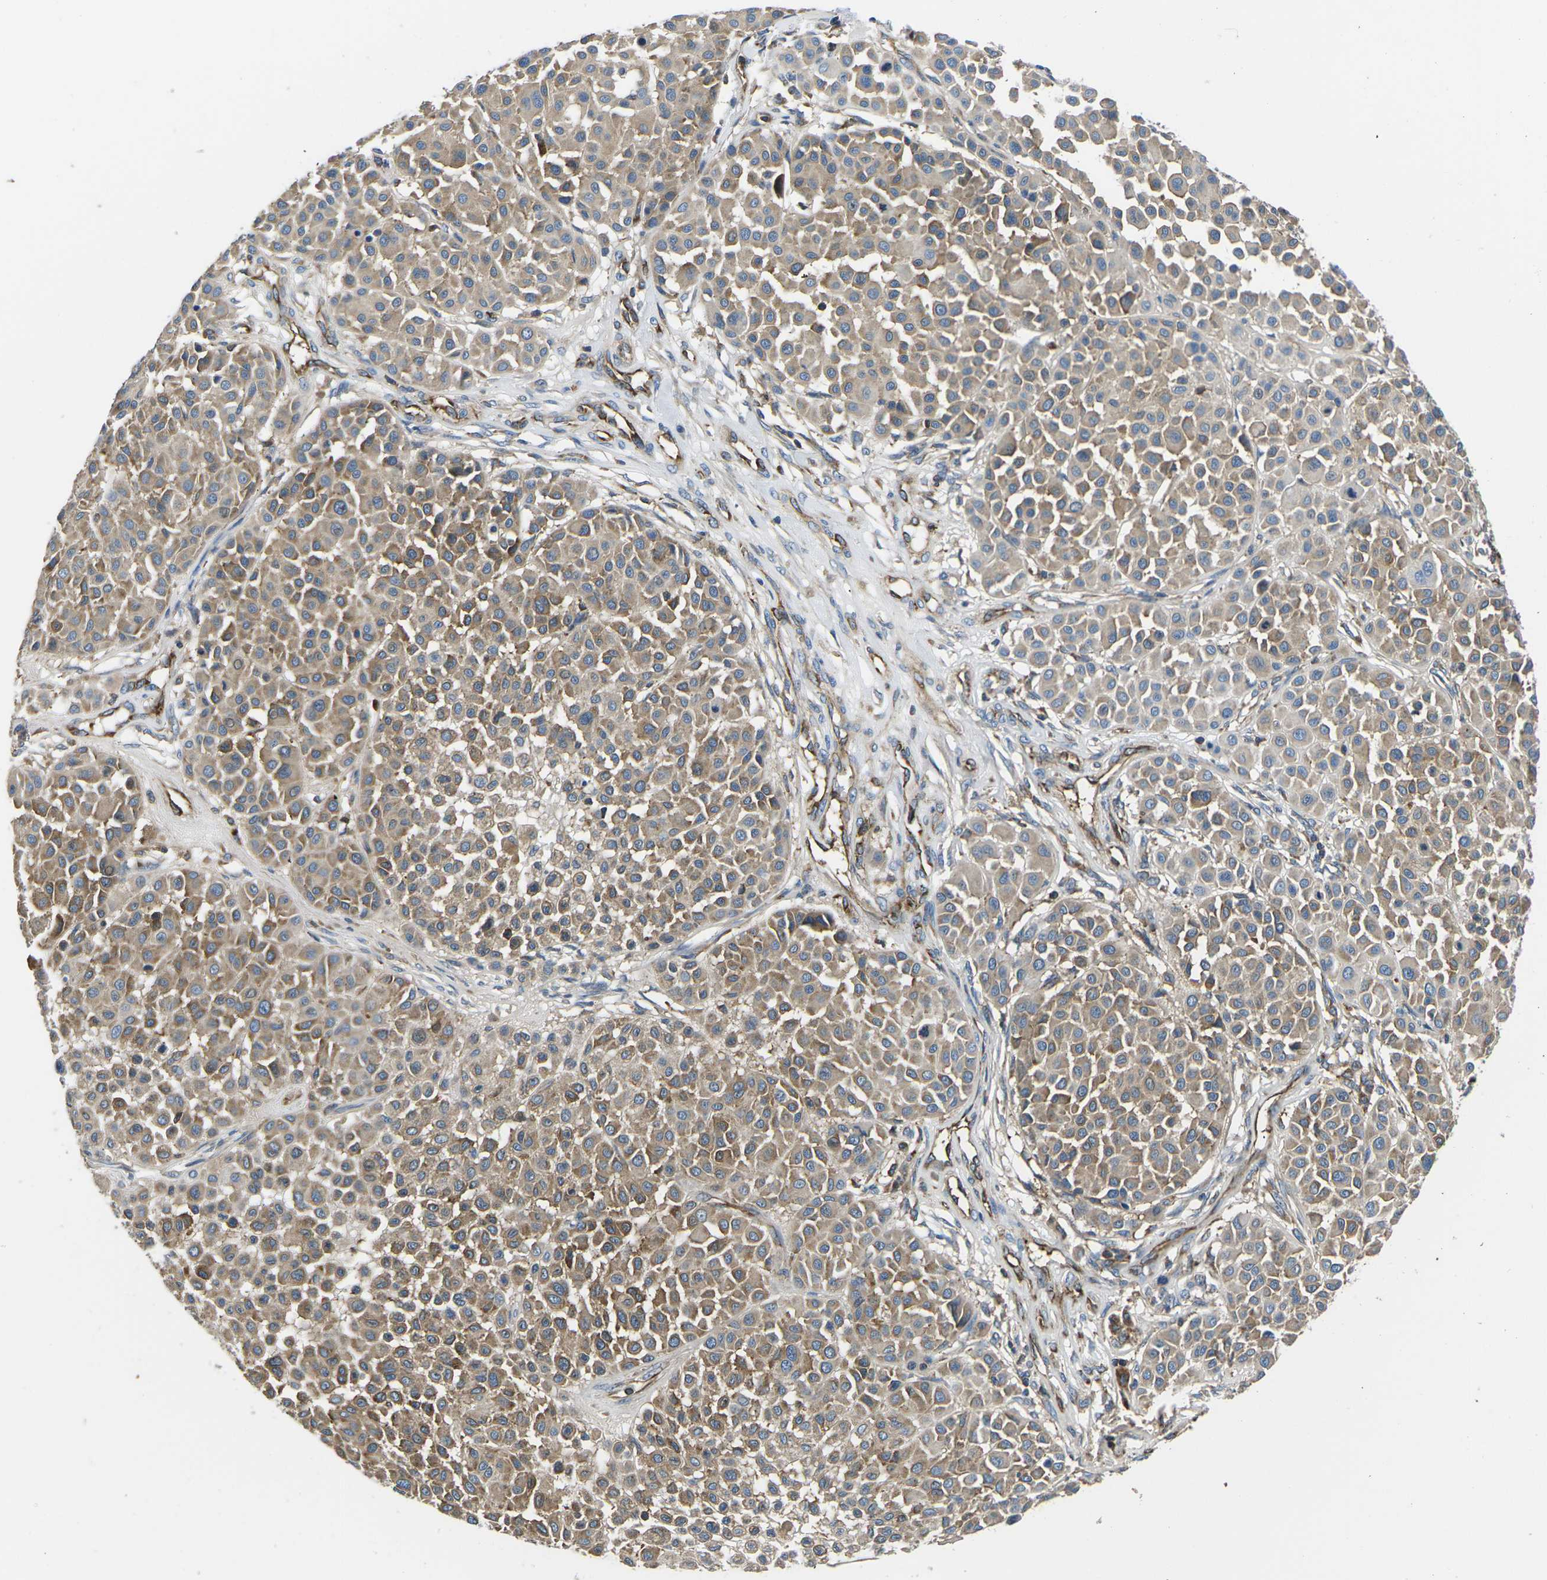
{"staining": {"intensity": "moderate", "quantity": ">75%", "location": "cytoplasmic/membranous"}, "tissue": "melanoma", "cell_type": "Tumor cells", "image_type": "cancer", "snomed": [{"axis": "morphology", "description": "Malignant melanoma, Metastatic site"}, {"axis": "topography", "description": "Soft tissue"}], "caption": "Protein staining displays moderate cytoplasmic/membranous positivity in approximately >75% of tumor cells in malignant melanoma (metastatic site).", "gene": "KCNJ15", "patient": {"sex": "male", "age": 41}}